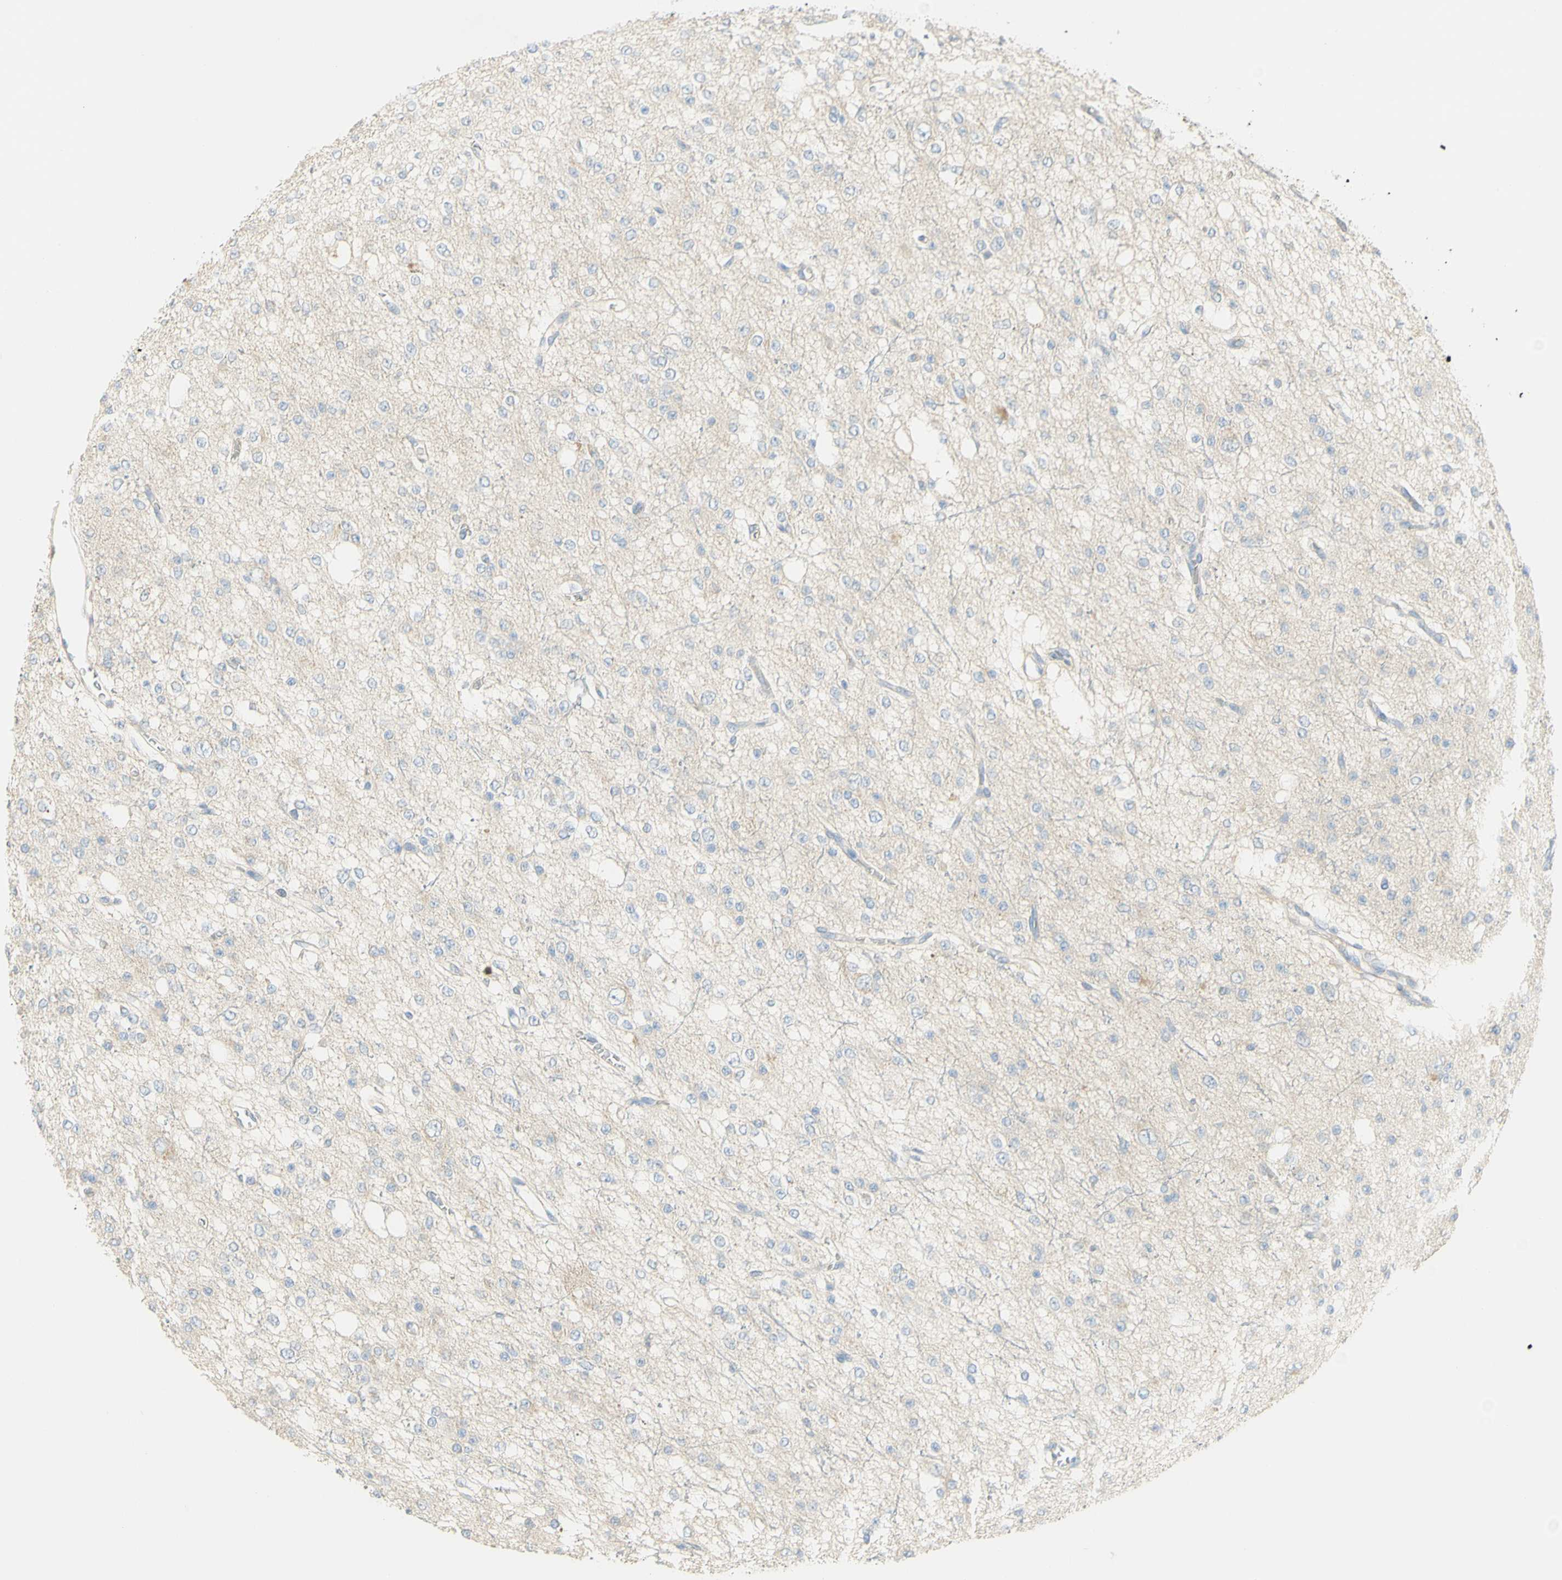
{"staining": {"intensity": "negative", "quantity": "none", "location": "none"}, "tissue": "glioma", "cell_type": "Tumor cells", "image_type": "cancer", "snomed": [{"axis": "morphology", "description": "Glioma, malignant, Low grade"}, {"axis": "topography", "description": "Brain"}], "caption": "This is an immunohistochemistry (IHC) histopathology image of low-grade glioma (malignant). There is no staining in tumor cells.", "gene": "GCNT3", "patient": {"sex": "male", "age": 38}}